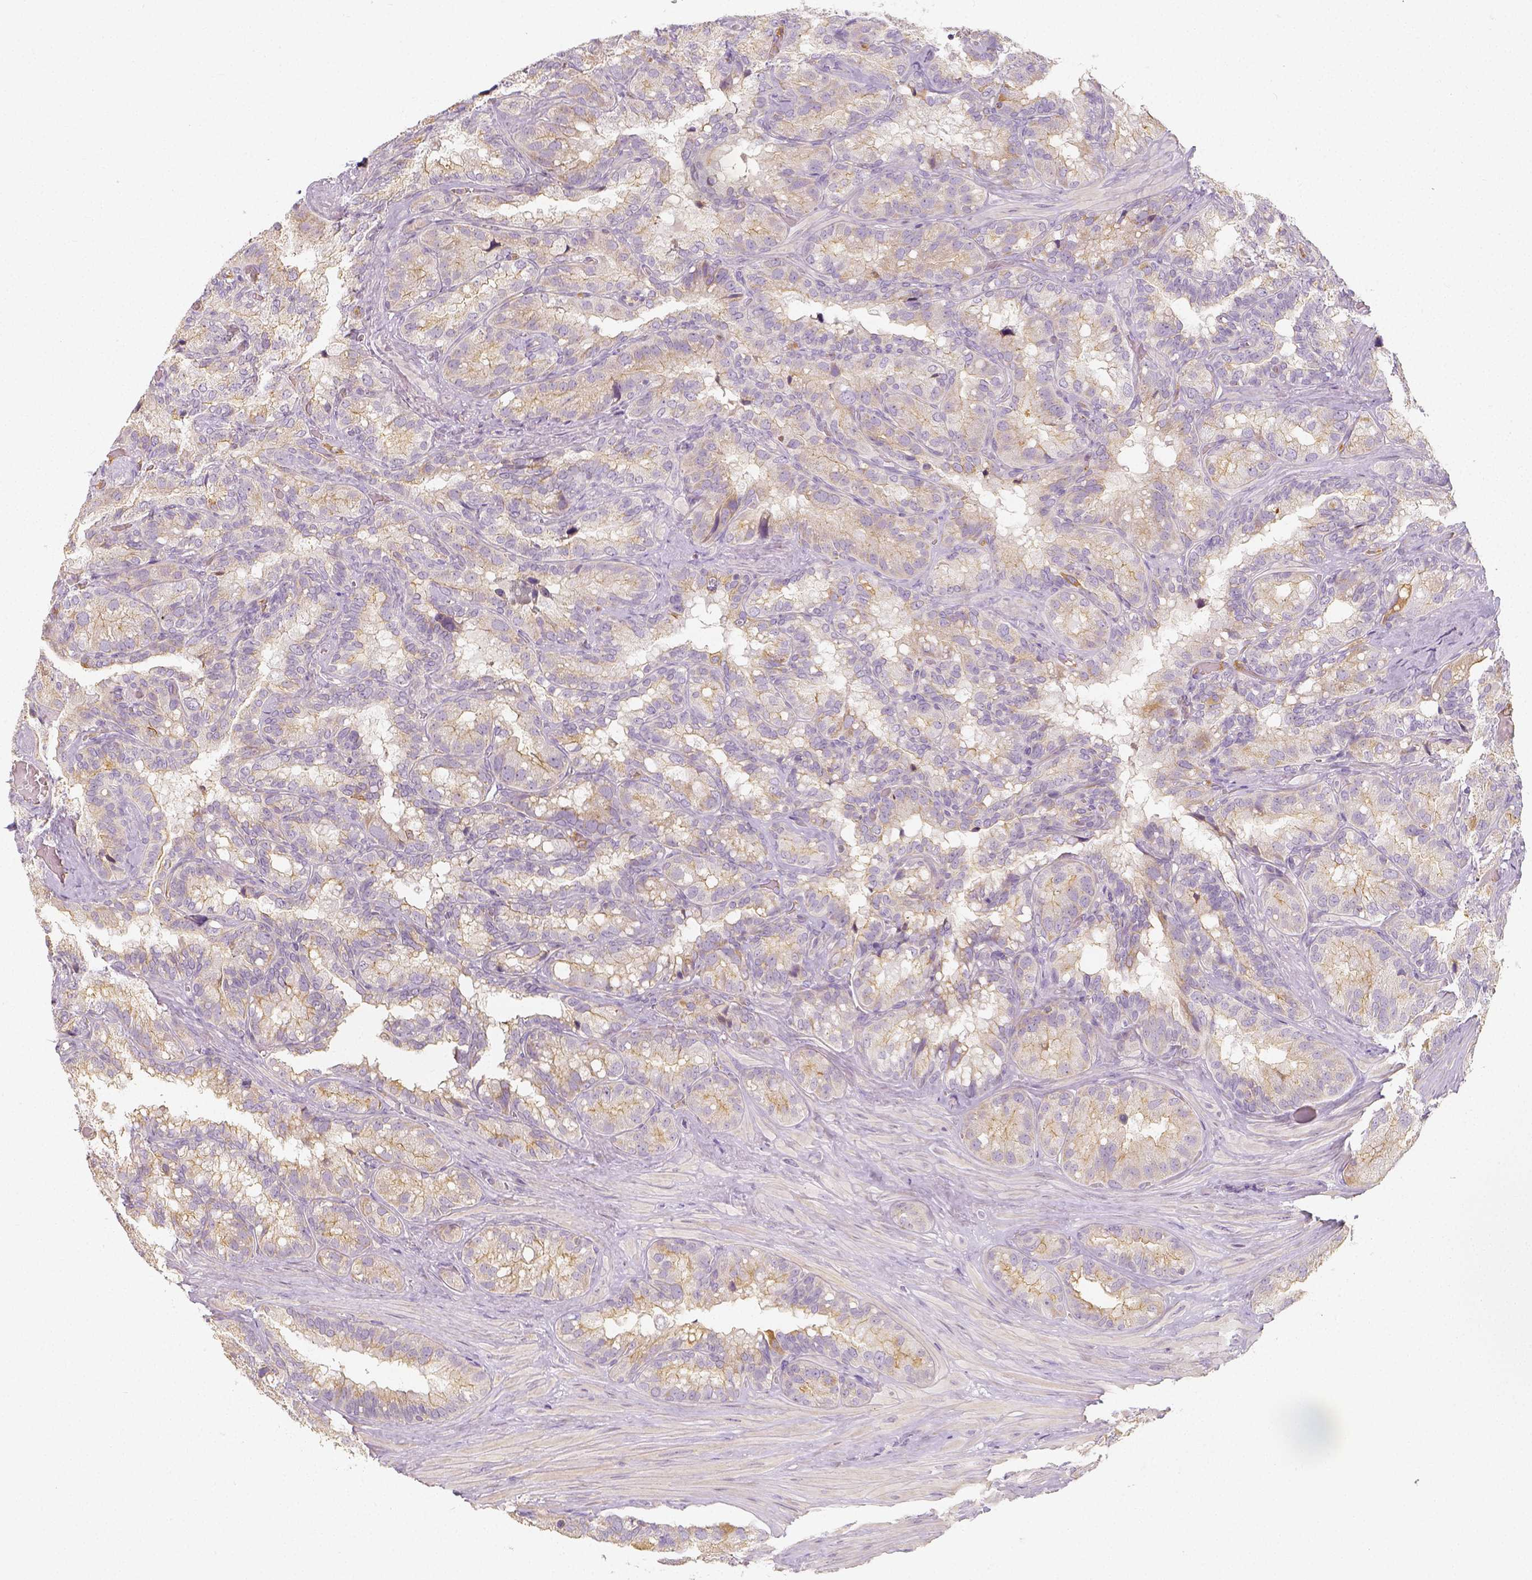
{"staining": {"intensity": "moderate", "quantity": ">75%", "location": "cytoplasmic/membranous"}, "tissue": "seminal vesicle", "cell_type": "Glandular cells", "image_type": "normal", "snomed": [{"axis": "morphology", "description": "Normal tissue, NOS"}, {"axis": "topography", "description": "Seminal veicle"}], "caption": "Immunohistochemistry of benign human seminal vesicle shows medium levels of moderate cytoplasmic/membranous staining in about >75% of glandular cells.", "gene": "PTPRJ", "patient": {"sex": "male", "age": 60}}